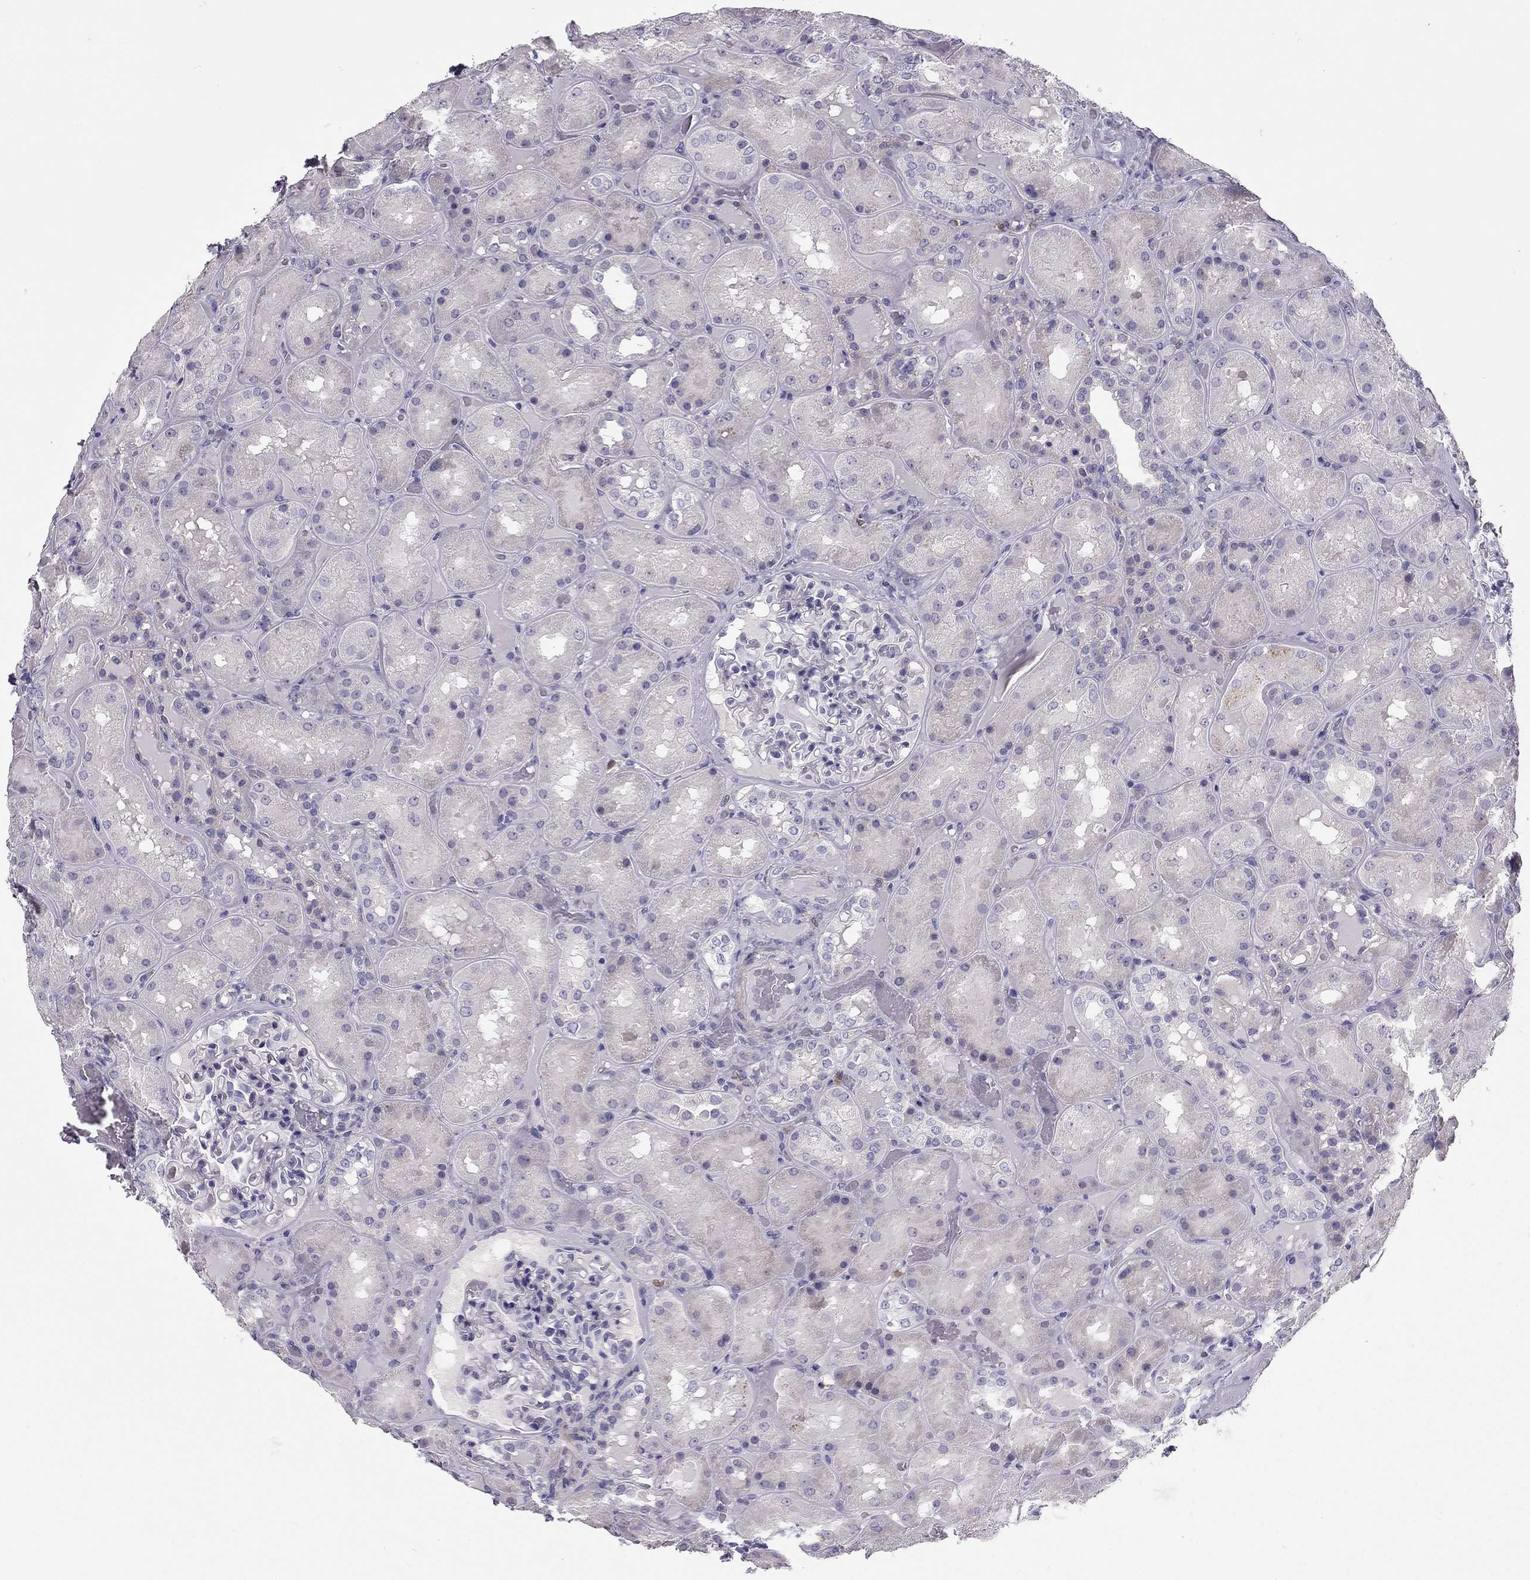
{"staining": {"intensity": "negative", "quantity": "none", "location": "none"}, "tissue": "kidney", "cell_type": "Cells in glomeruli", "image_type": "normal", "snomed": [{"axis": "morphology", "description": "Normal tissue, NOS"}, {"axis": "topography", "description": "Kidney"}], "caption": "The micrograph reveals no significant staining in cells in glomeruli of kidney. The staining was performed using DAB (3,3'-diaminobenzidine) to visualize the protein expression in brown, while the nuclei were stained in blue with hematoxylin (Magnification: 20x).", "gene": "LMTK3", "patient": {"sex": "male", "age": 73}}